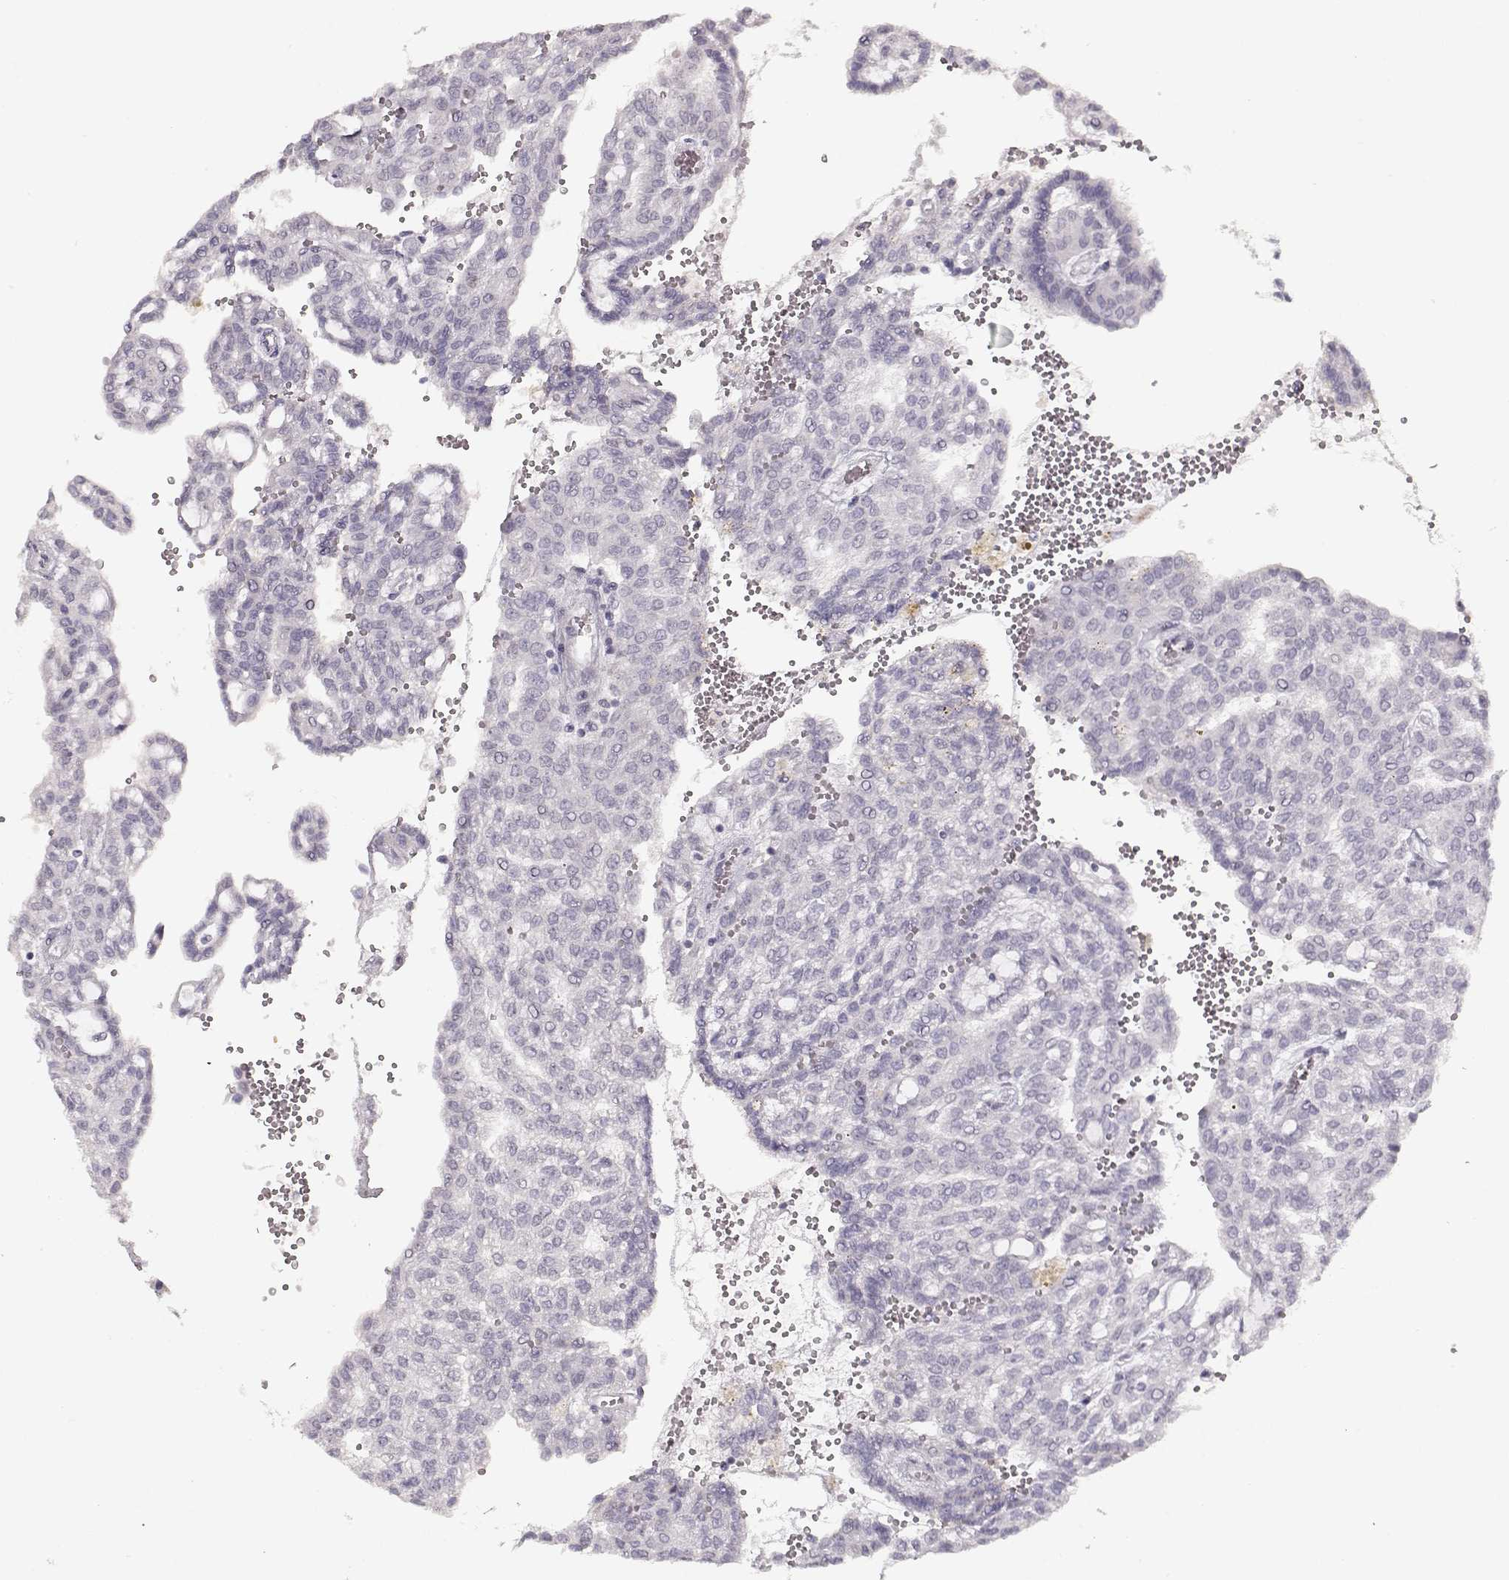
{"staining": {"intensity": "negative", "quantity": "none", "location": "none"}, "tissue": "renal cancer", "cell_type": "Tumor cells", "image_type": "cancer", "snomed": [{"axis": "morphology", "description": "Adenocarcinoma, NOS"}, {"axis": "topography", "description": "Kidney"}], "caption": "This photomicrograph is of renal cancer stained with IHC to label a protein in brown with the nuclei are counter-stained blue. There is no staining in tumor cells.", "gene": "S100B", "patient": {"sex": "male", "age": 63}}